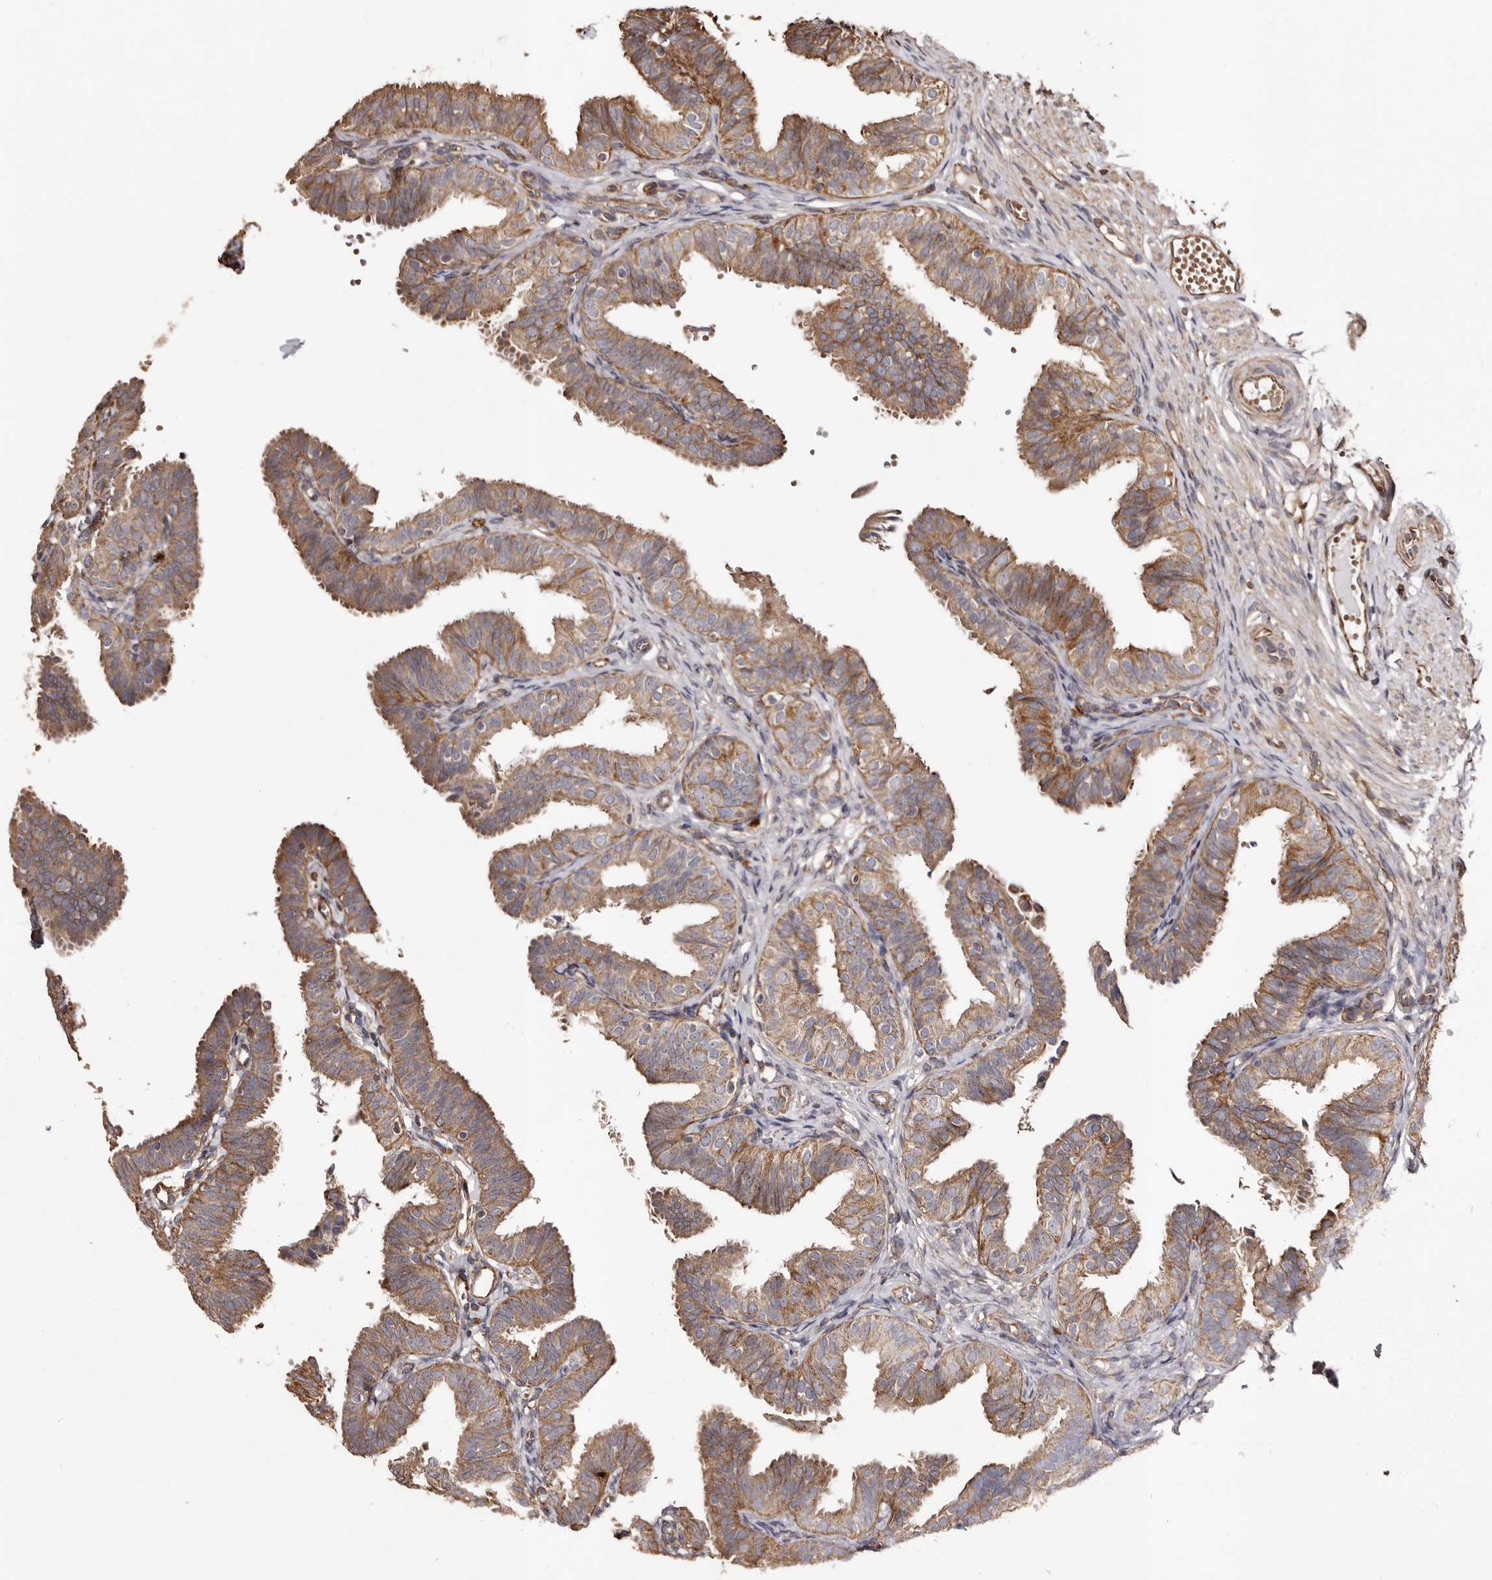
{"staining": {"intensity": "moderate", "quantity": "25%-75%", "location": "cytoplasmic/membranous"}, "tissue": "fallopian tube", "cell_type": "Glandular cells", "image_type": "normal", "snomed": [{"axis": "morphology", "description": "Normal tissue, NOS"}, {"axis": "topography", "description": "Fallopian tube"}], "caption": "Protein analysis of unremarkable fallopian tube demonstrates moderate cytoplasmic/membranous staining in about 25%-75% of glandular cells.", "gene": "MACC1", "patient": {"sex": "female", "age": 35}}